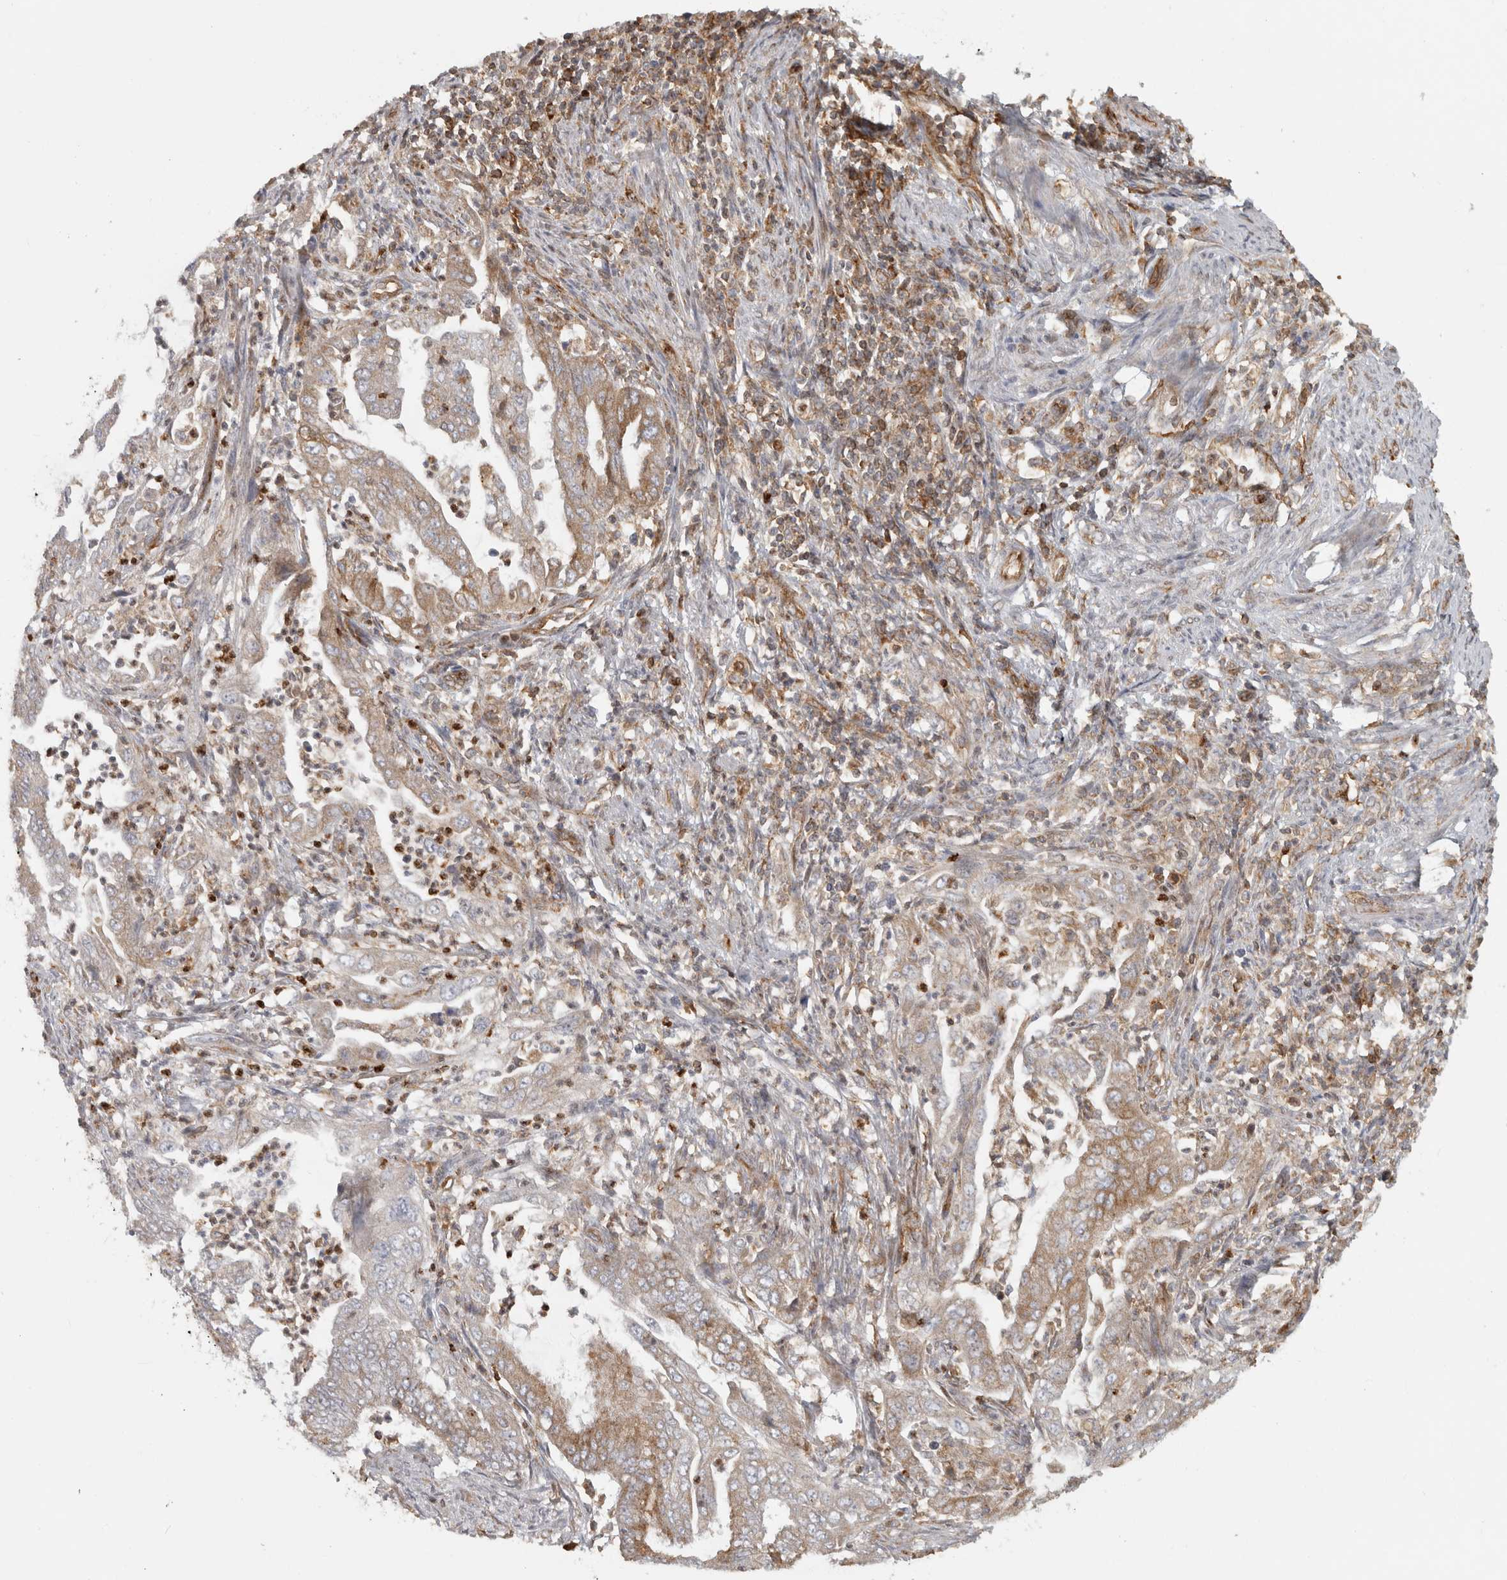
{"staining": {"intensity": "moderate", "quantity": "25%-75%", "location": "cytoplasmic/membranous"}, "tissue": "endometrial cancer", "cell_type": "Tumor cells", "image_type": "cancer", "snomed": [{"axis": "morphology", "description": "Adenocarcinoma, NOS"}, {"axis": "topography", "description": "Endometrium"}], "caption": "DAB (3,3'-diaminobenzidine) immunohistochemical staining of human endometrial cancer (adenocarcinoma) exhibits moderate cytoplasmic/membranous protein staining in about 25%-75% of tumor cells.", "gene": "HLA-E", "patient": {"sex": "female", "age": 51}}